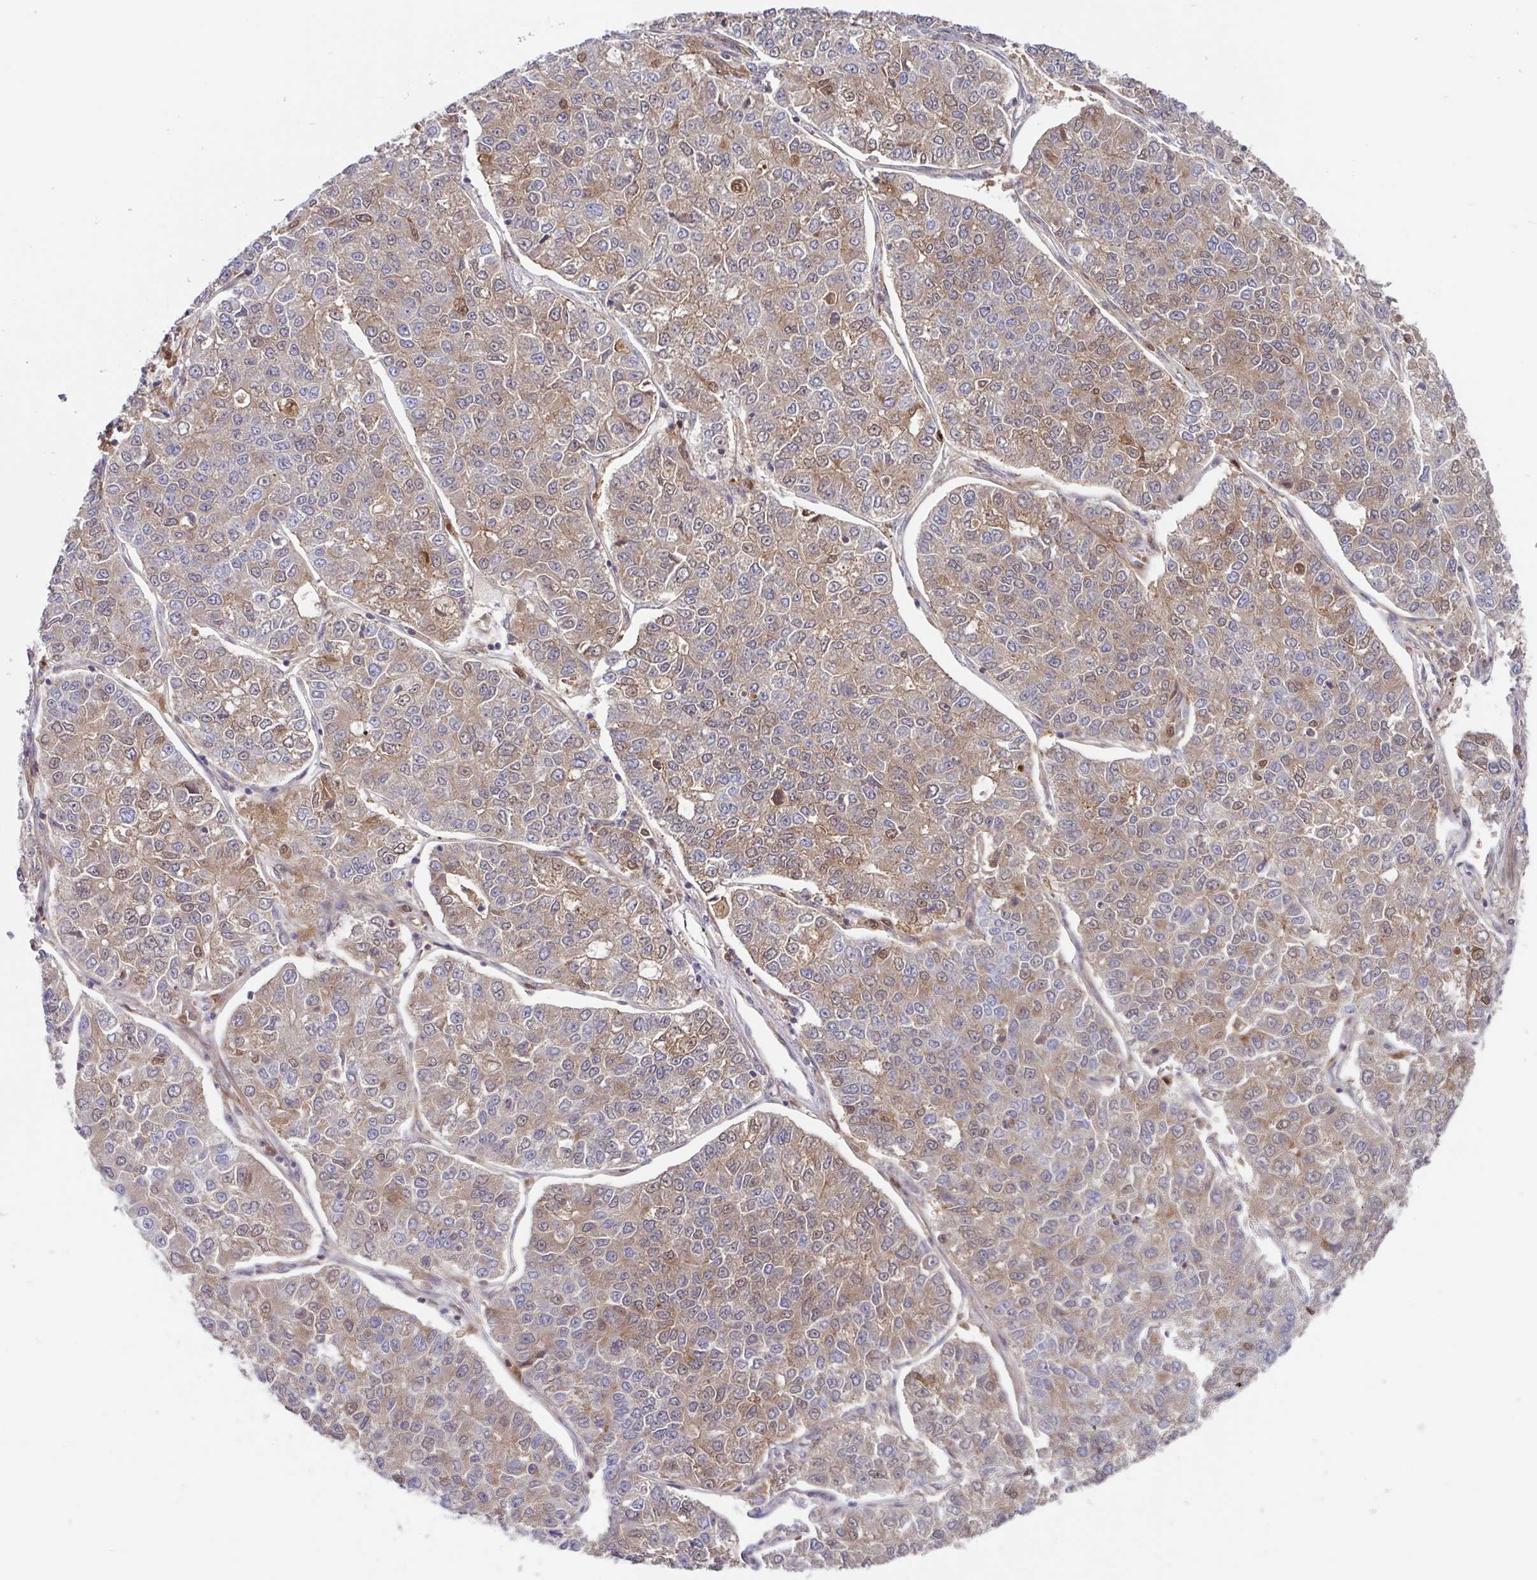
{"staining": {"intensity": "weak", "quantity": "25%-75%", "location": "cytoplasmic/membranous,nuclear"}, "tissue": "lung cancer", "cell_type": "Tumor cells", "image_type": "cancer", "snomed": [{"axis": "morphology", "description": "Adenocarcinoma, NOS"}, {"axis": "topography", "description": "Lung"}], "caption": "Immunohistochemical staining of adenocarcinoma (lung) demonstrates weak cytoplasmic/membranous and nuclear protein staining in about 25%-75% of tumor cells.", "gene": "BLVRA", "patient": {"sex": "male", "age": 49}}